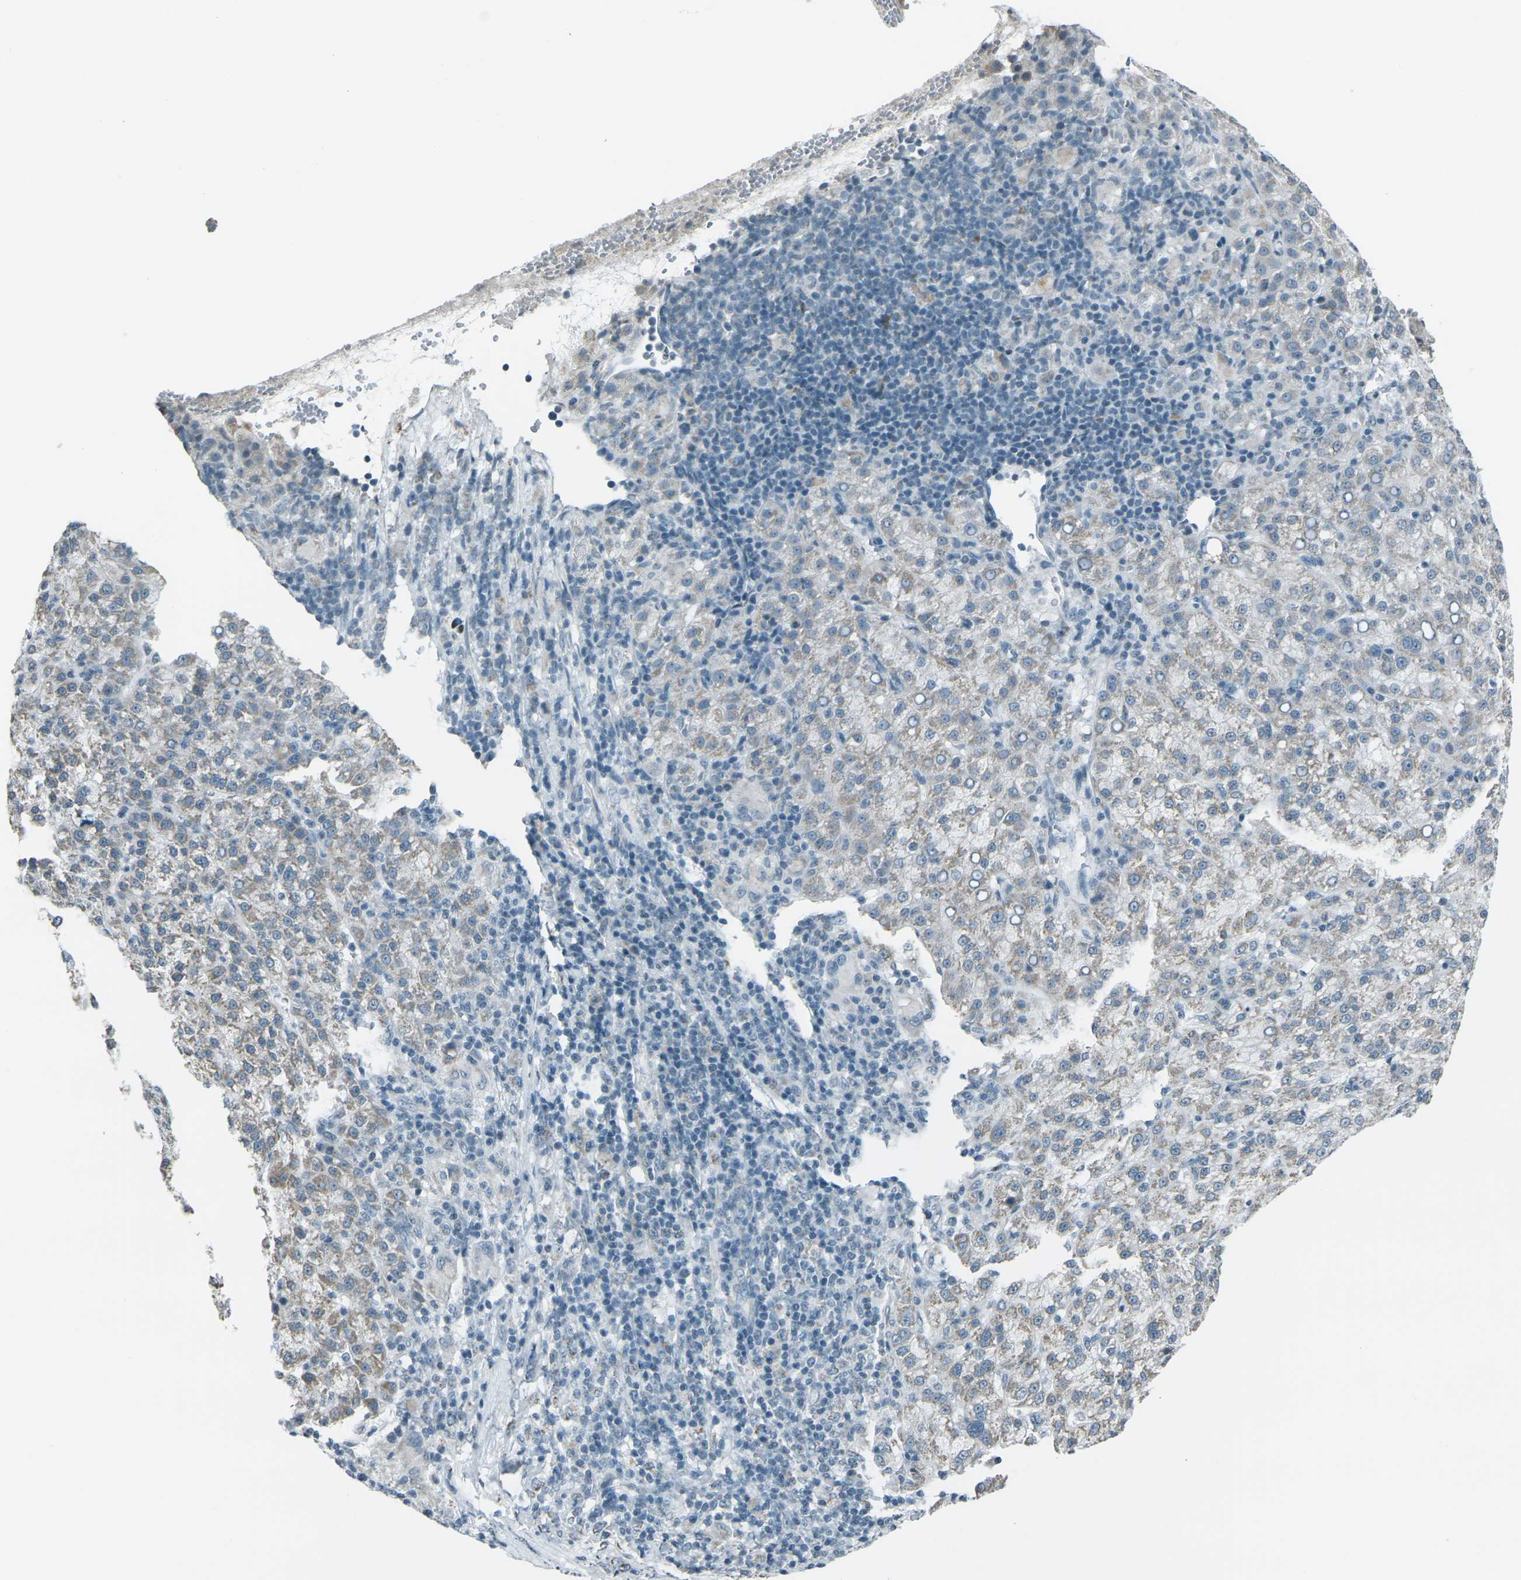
{"staining": {"intensity": "weak", "quantity": "25%-75%", "location": "cytoplasmic/membranous"}, "tissue": "liver cancer", "cell_type": "Tumor cells", "image_type": "cancer", "snomed": [{"axis": "morphology", "description": "Carcinoma, Hepatocellular, NOS"}, {"axis": "topography", "description": "Liver"}], "caption": "Liver cancer (hepatocellular carcinoma) stained for a protein (brown) shows weak cytoplasmic/membranous positive expression in approximately 25%-75% of tumor cells.", "gene": "H2BC1", "patient": {"sex": "female", "age": 58}}